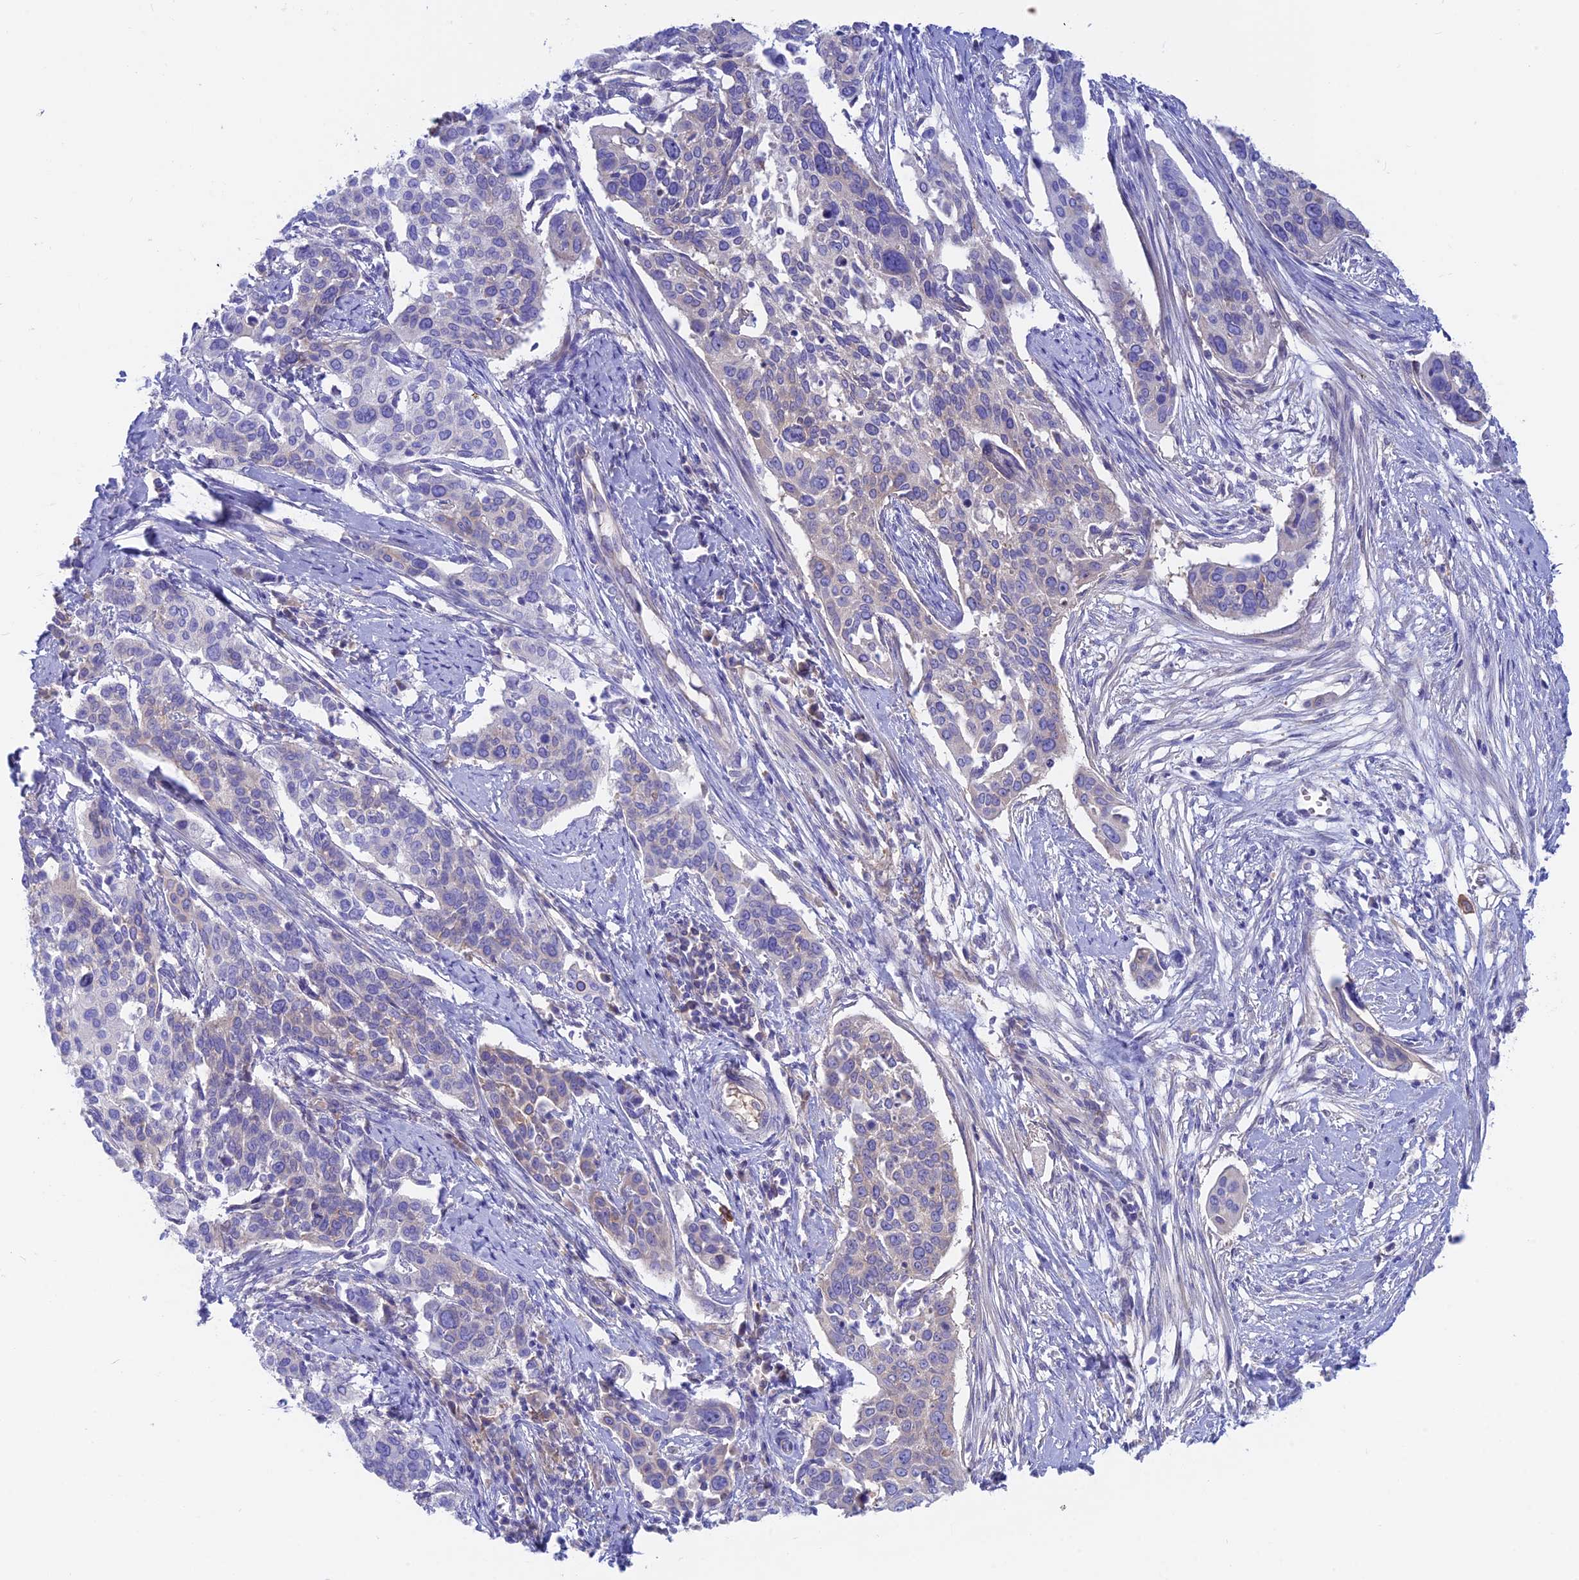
{"staining": {"intensity": "weak", "quantity": "<25%", "location": "cytoplasmic/membranous"}, "tissue": "cervical cancer", "cell_type": "Tumor cells", "image_type": "cancer", "snomed": [{"axis": "morphology", "description": "Squamous cell carcinoma, NOS"}, {"axis": "topography", "description": "Cervix"}], "caption": "Micrograph shows no protein expression in tumor cells of cervical cancer (squamous cell carcinoma) tissue.", "gene": "LZTFL1", "patient": {"sex": "female", "age": 44}}